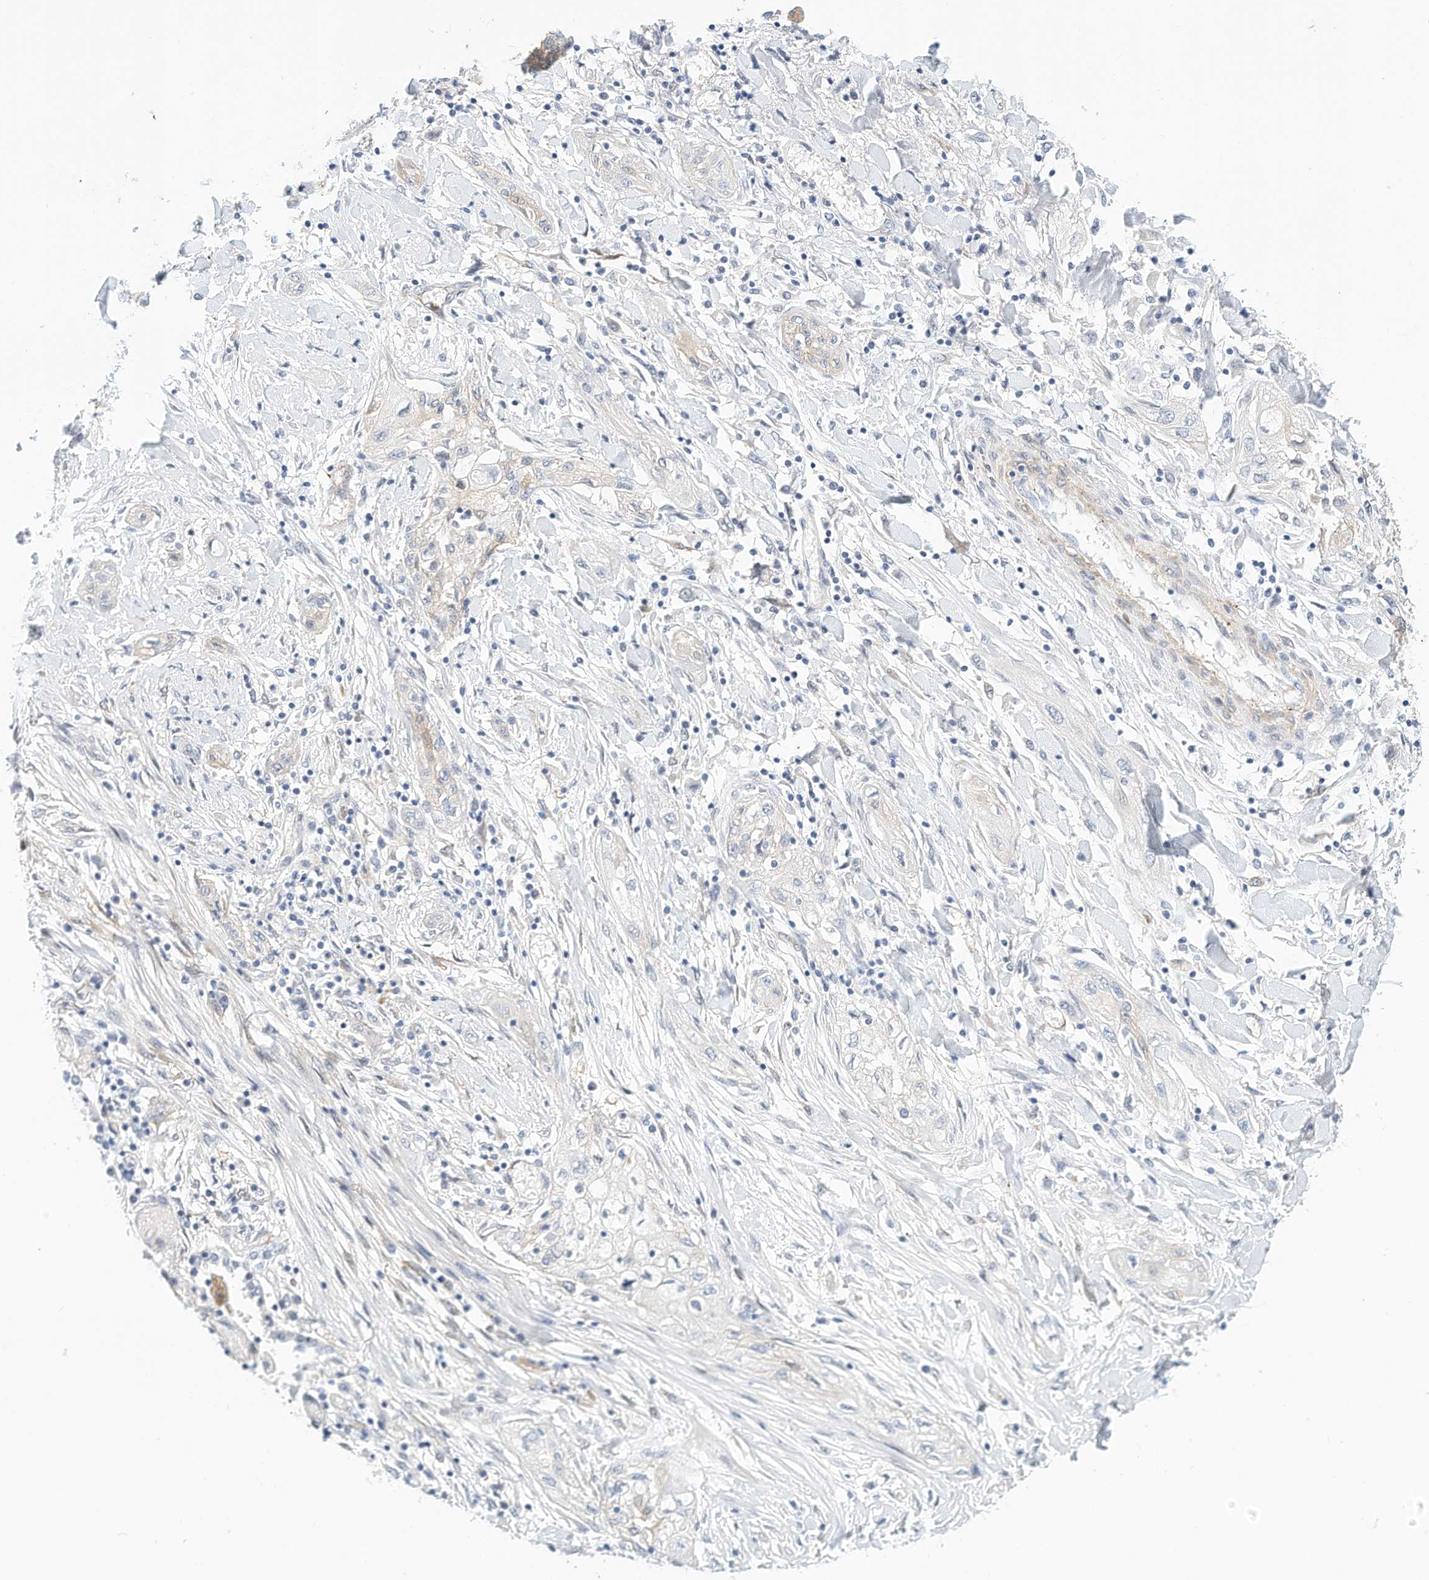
{"staining": {"intensity": "negative", "quantity": "none", "location": "none"}, "tissue": "lung cancer", "cell_type": "Tumor cells", "image_type": "cancer", "snomed": [{"axis": "morphology", "description": "Squamous cell carcinoma, NOS"}, {"axis": "topography", "description": "Lung"}], "caption": "Immunohistochemistry of human lung cancer exhibits no positivity in tumor cells. (Stains: DAB IHC with hematoxylin counter stain, Microscopy: brightfield microscopy at high magnification).", "gene": "ARHGAP28", "patient": {"sex": "female", "age": 47}}